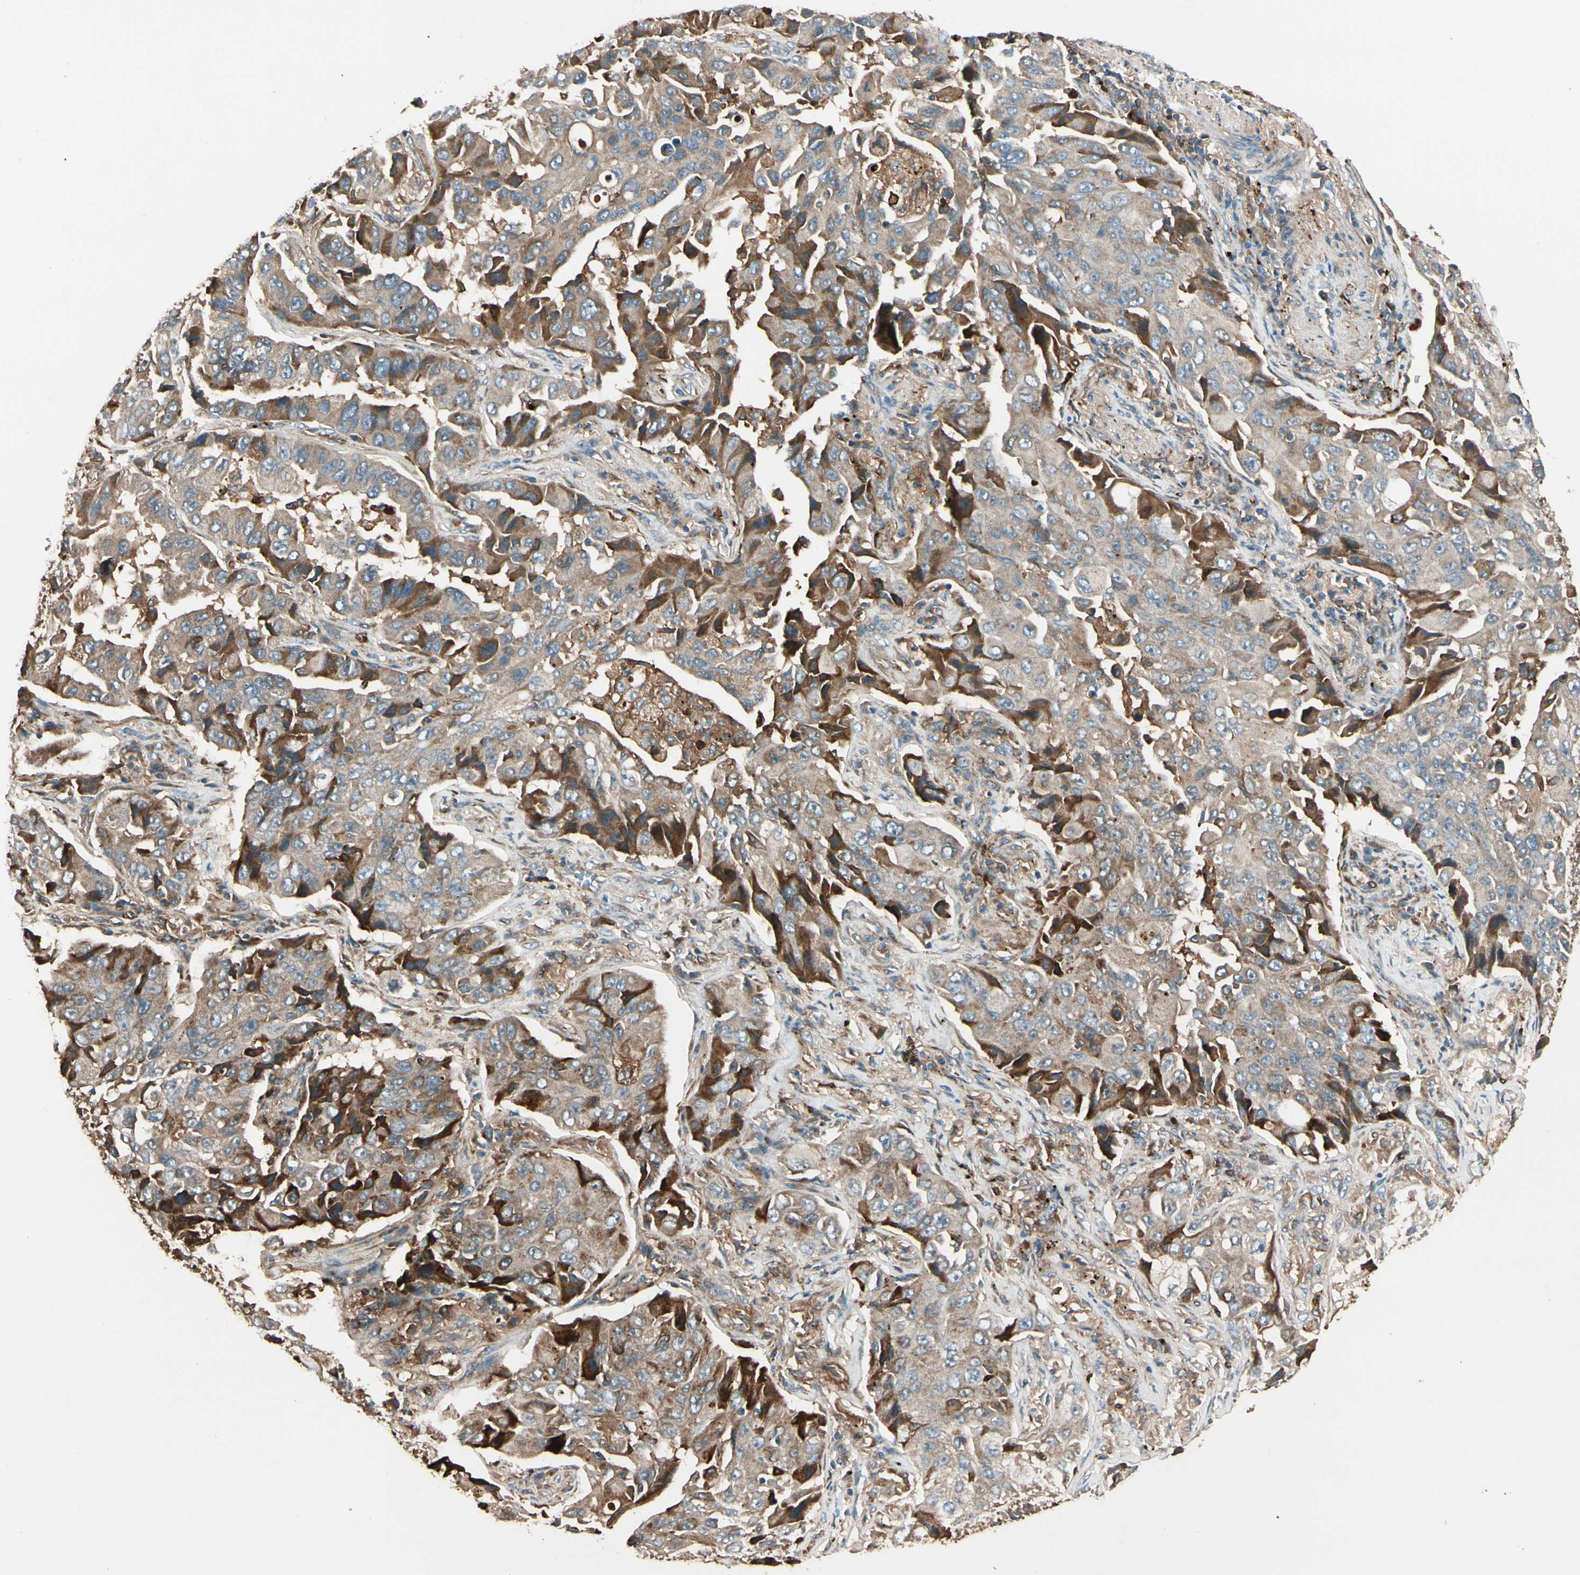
{"staining": {"intensity": "moderate", "quantity": "25%-75%", "location": "cytoplasmic/membranous"}, "tissue": "lung cancer", "cell_type": "Tumor cells", "image_type": "cancer", "snomed": [{"axis": "morphology", "description": "Adenocarcinoma, NOS"}, {"axis": "topography", "description": "Lung"}], "caption": "Adenocarcinoma (lung) stained with immunohistochemistry reveals moderate cytoplasmic/membranous positivity in approximately 25%-75% of tumor cells.", "gene": "STX11", "patient": {"sex": "female", "age": 65}}